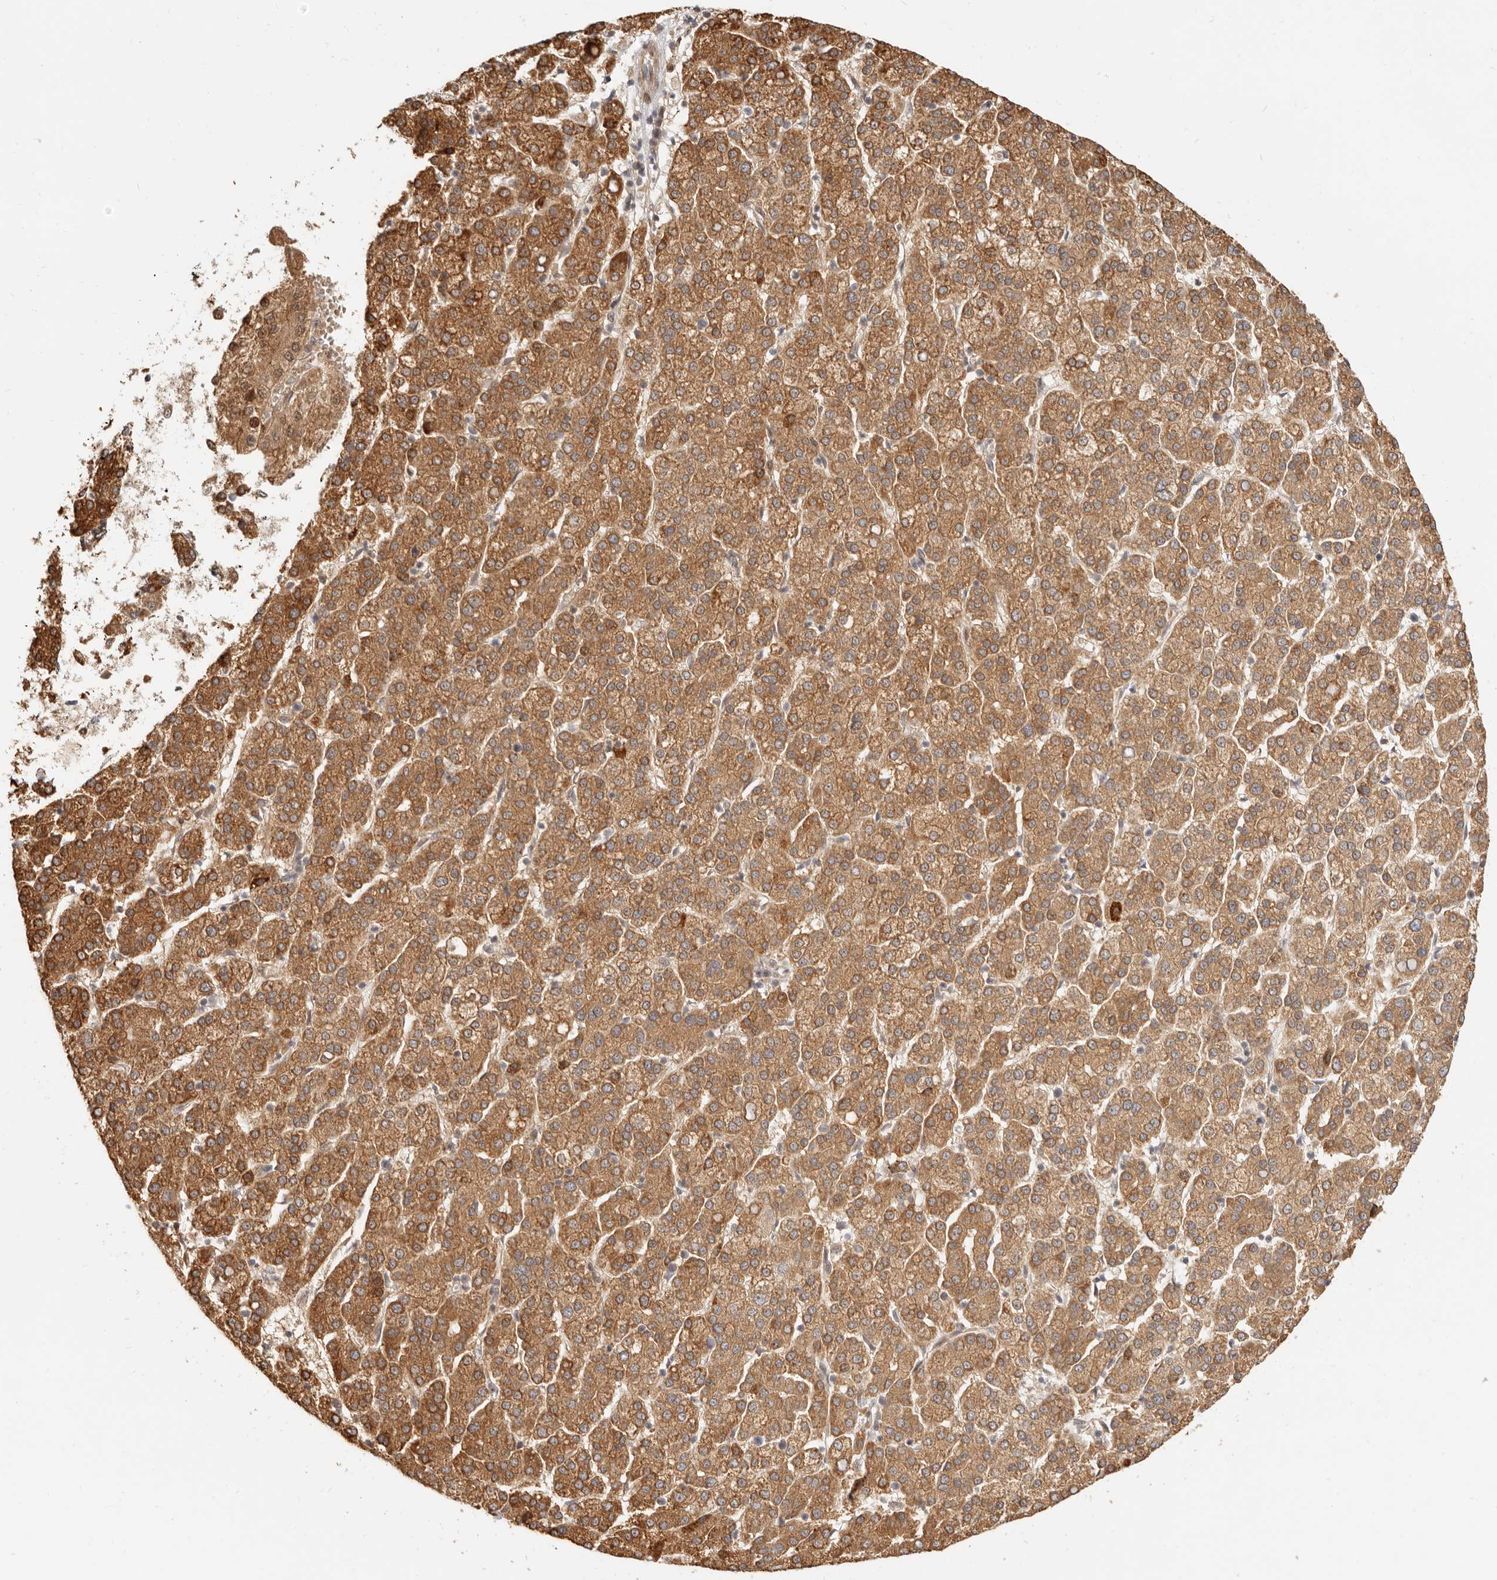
{"staining": {"intensity": "moderate", "quantity": ">75%", "location": "cytoplasmic/membranous"}, "tissue": "liver cancer", "cell_type": "Tumor cells", "image_type": "cancer", "snomed": [{"axis": "morphology", "description": "Carcinoma, Hepatocellular, NOS"}, {"axis": "topography", "description": "Liver"}], "caption": "Immunohistochemistry (IHC) micrograph of neoplastic tissue: human liver hepatocellular carcinoma stained using immunohistochemistry exhibits medium levels of moderate protein expression localized specifically in the cytoplasmic/membranous of tumor cells, appearing as a cytoplasmic/membranous brown color.", "gene": "TUFT1", "patient": {"sex": "female", "age": 58}}